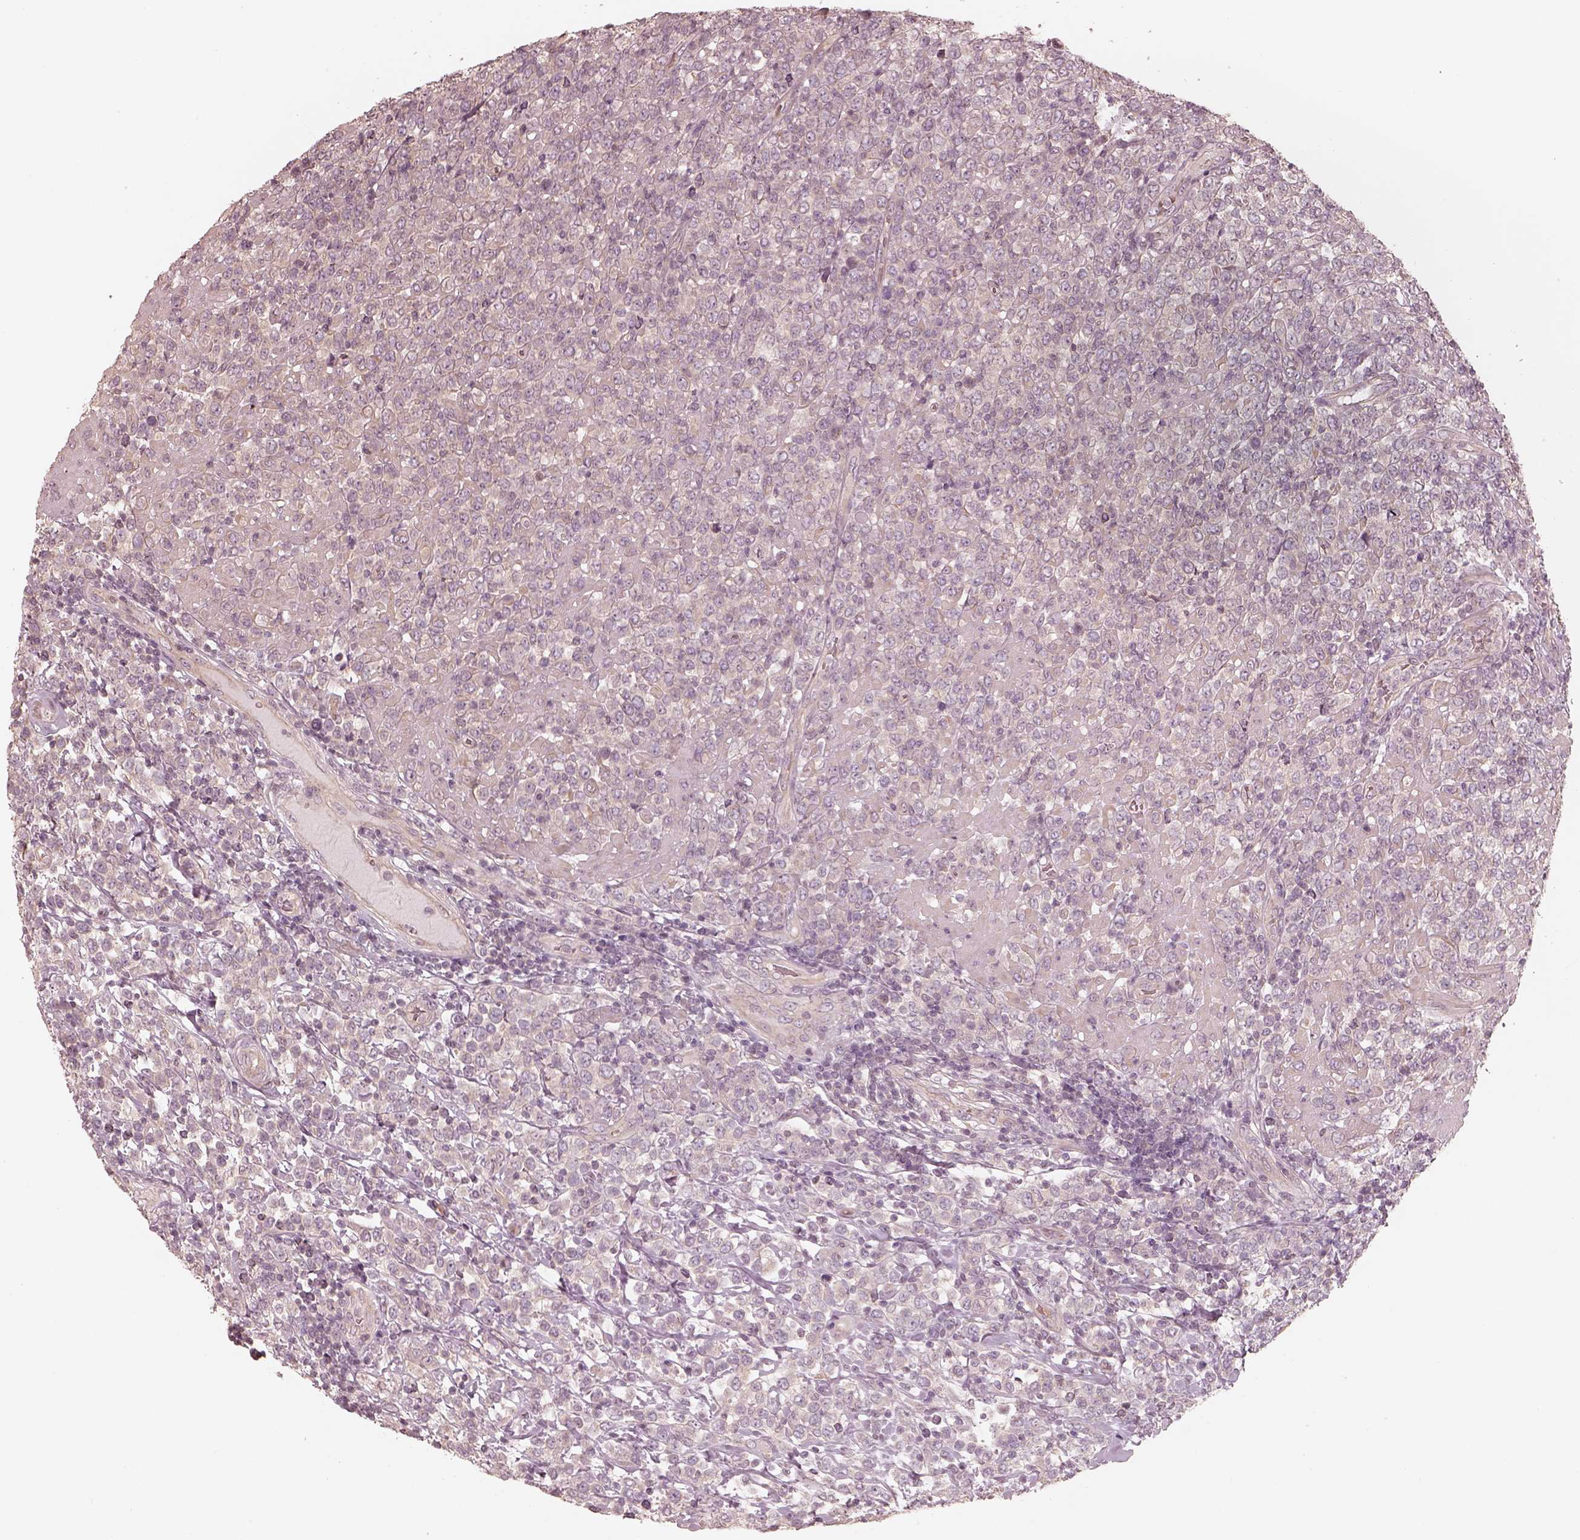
{"staining": {"intensity": "negative", "quantity": "none", "location": "none"}, "tissue": "lymphoma", "cell_type": "Tumor cells", "image_type": "cancer", "snomed": [{"axis": "morphology", "description": "Malignant lymphoma, non-Hodgkin's type, High grade"}, {"axis": "topography", "description": "Soft tissue"}], "caption": "DAB (3,3'-diaminobenzidine) immunohistochemical staining of human high-grade malignant lymphoma, non-Hodgkin's type shows no significant positivity in tumor cells. (Immunohistochemistry, brightfield microscopy, high magnification).", "gene": "KIF5C", "patient": {"sex": "female", "age": 56}}